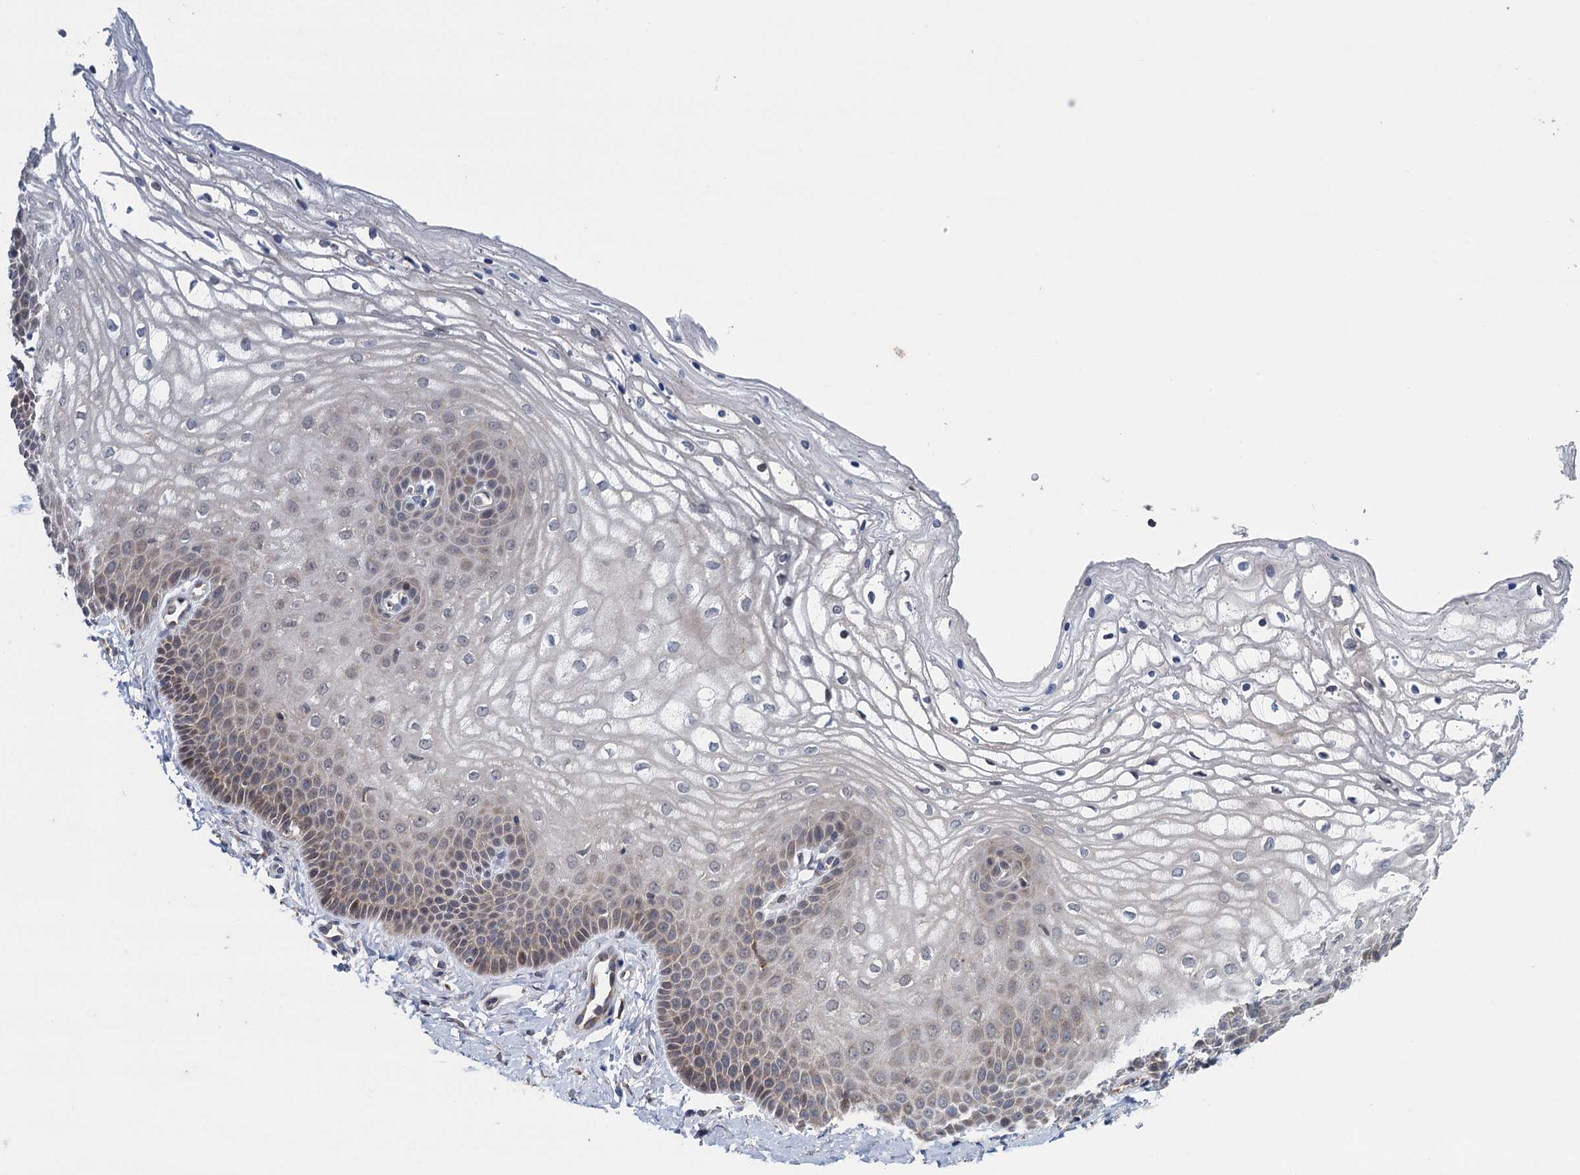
{"staining": {"intensity": "moderate", "quantity": "<25%", "location": "nuclear"}, "tissue": "vagina", "cell_type": "Squamous epithelial cells", "image_type": "normal", "snomed": [{"axis": "morphology", "description": "Normal tissue, NOS"}, {"axis": "topography", "description": "Vagina"}], "caption": "Immunohistochemical staining of unremarkable vagina shows moderate nuclear protein staining in approximately <25% of squamous epithelial cells.", "gene": "CNTN5", "patient": {"sex": "female", "age": 68}}